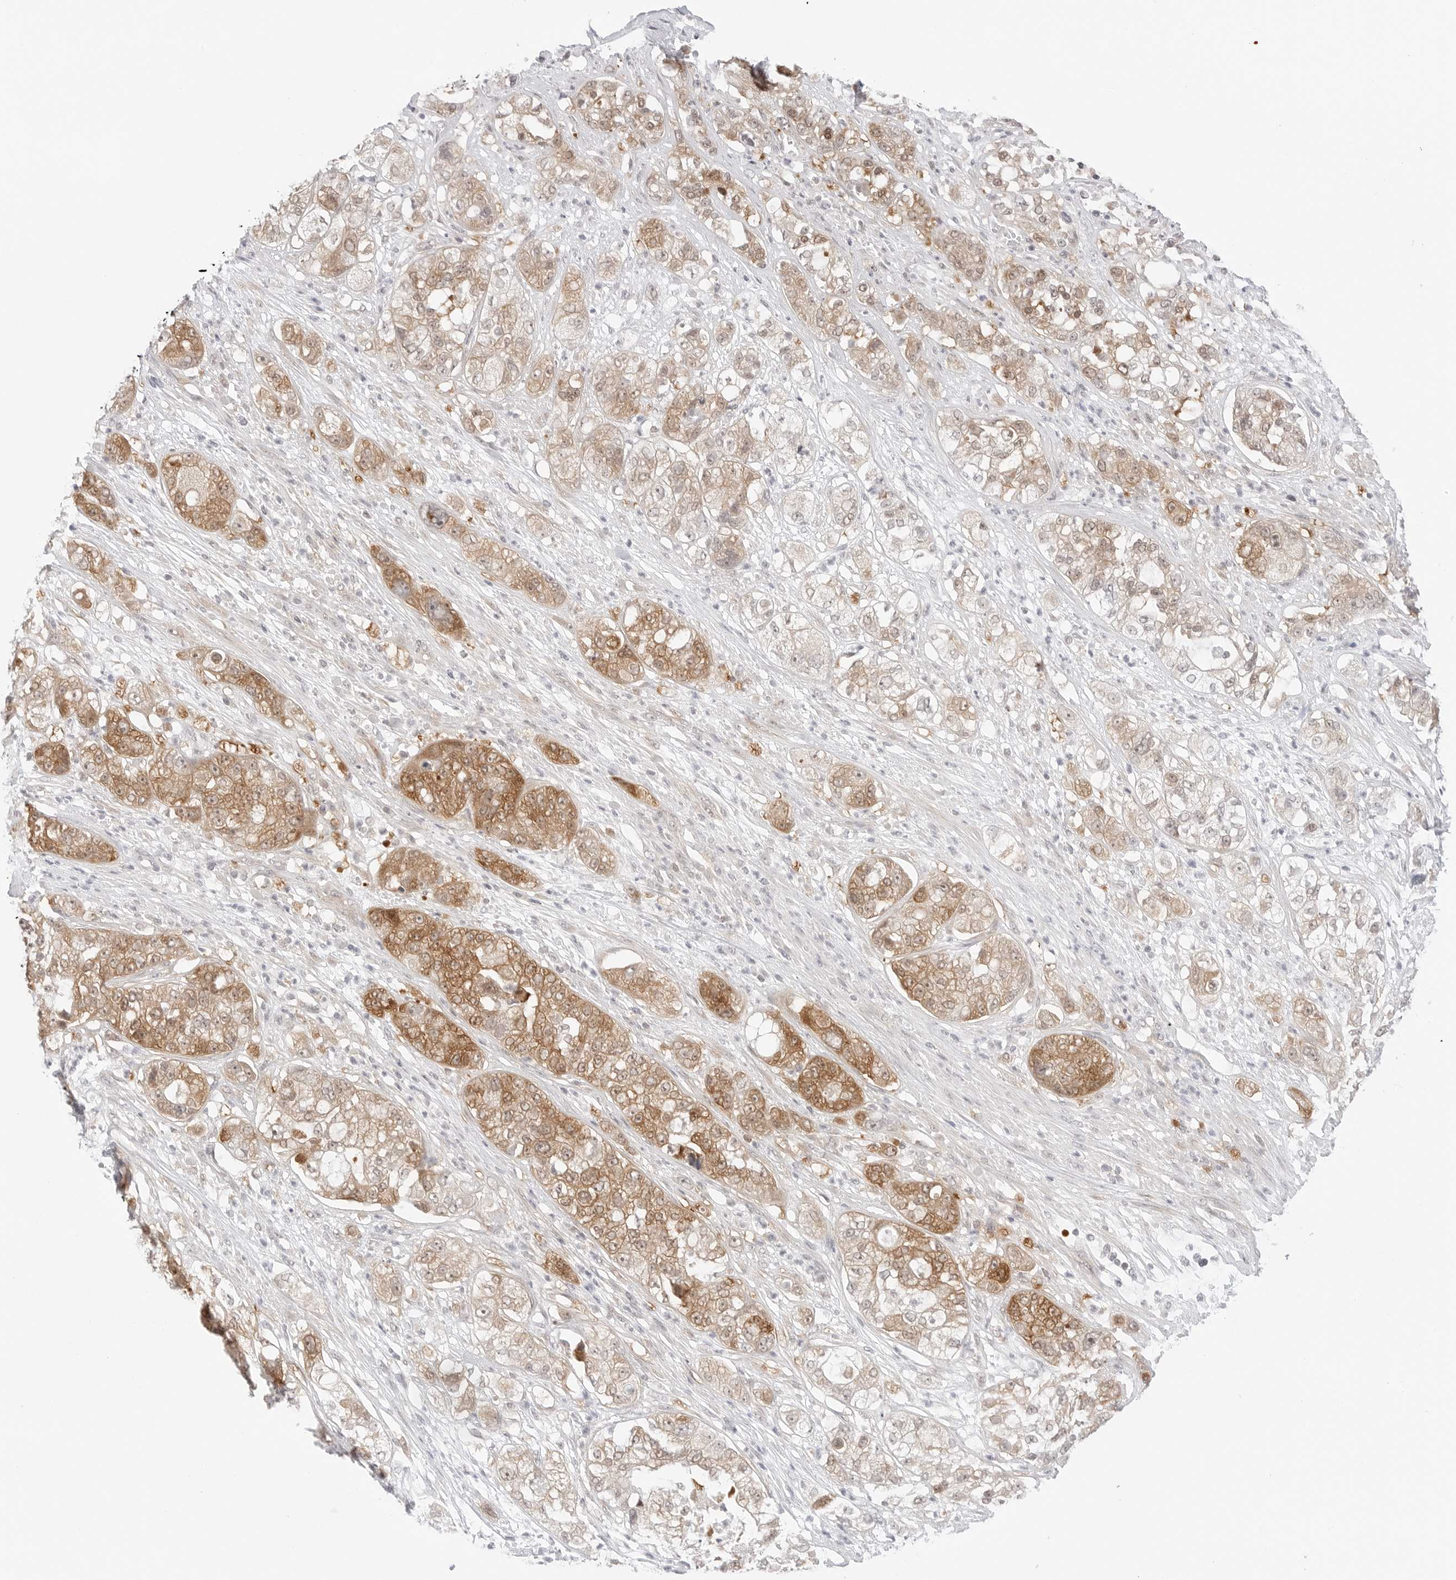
{"staining": {"intensity": "moderate", "quantity": ">75%", "location": "cytoplasmic/membranous,nuclear"}, "tissue": "pancreatic cancer", "cell_type": "Tumor cells", "image_type": "cancer", "snomed": [{"axis": "morphology", "description": "Adenocarcinoma, NOS"}, {"axis": "topography", "description": "Pancreas"}], "caption": "A brown stain highlights moderate cytoplasmic/membranous and nuclear positivity of a protein in human pancreatic cancer tumor cells.", "gene": "NUDC", "patient": {"sex": "female", "age": 78}}